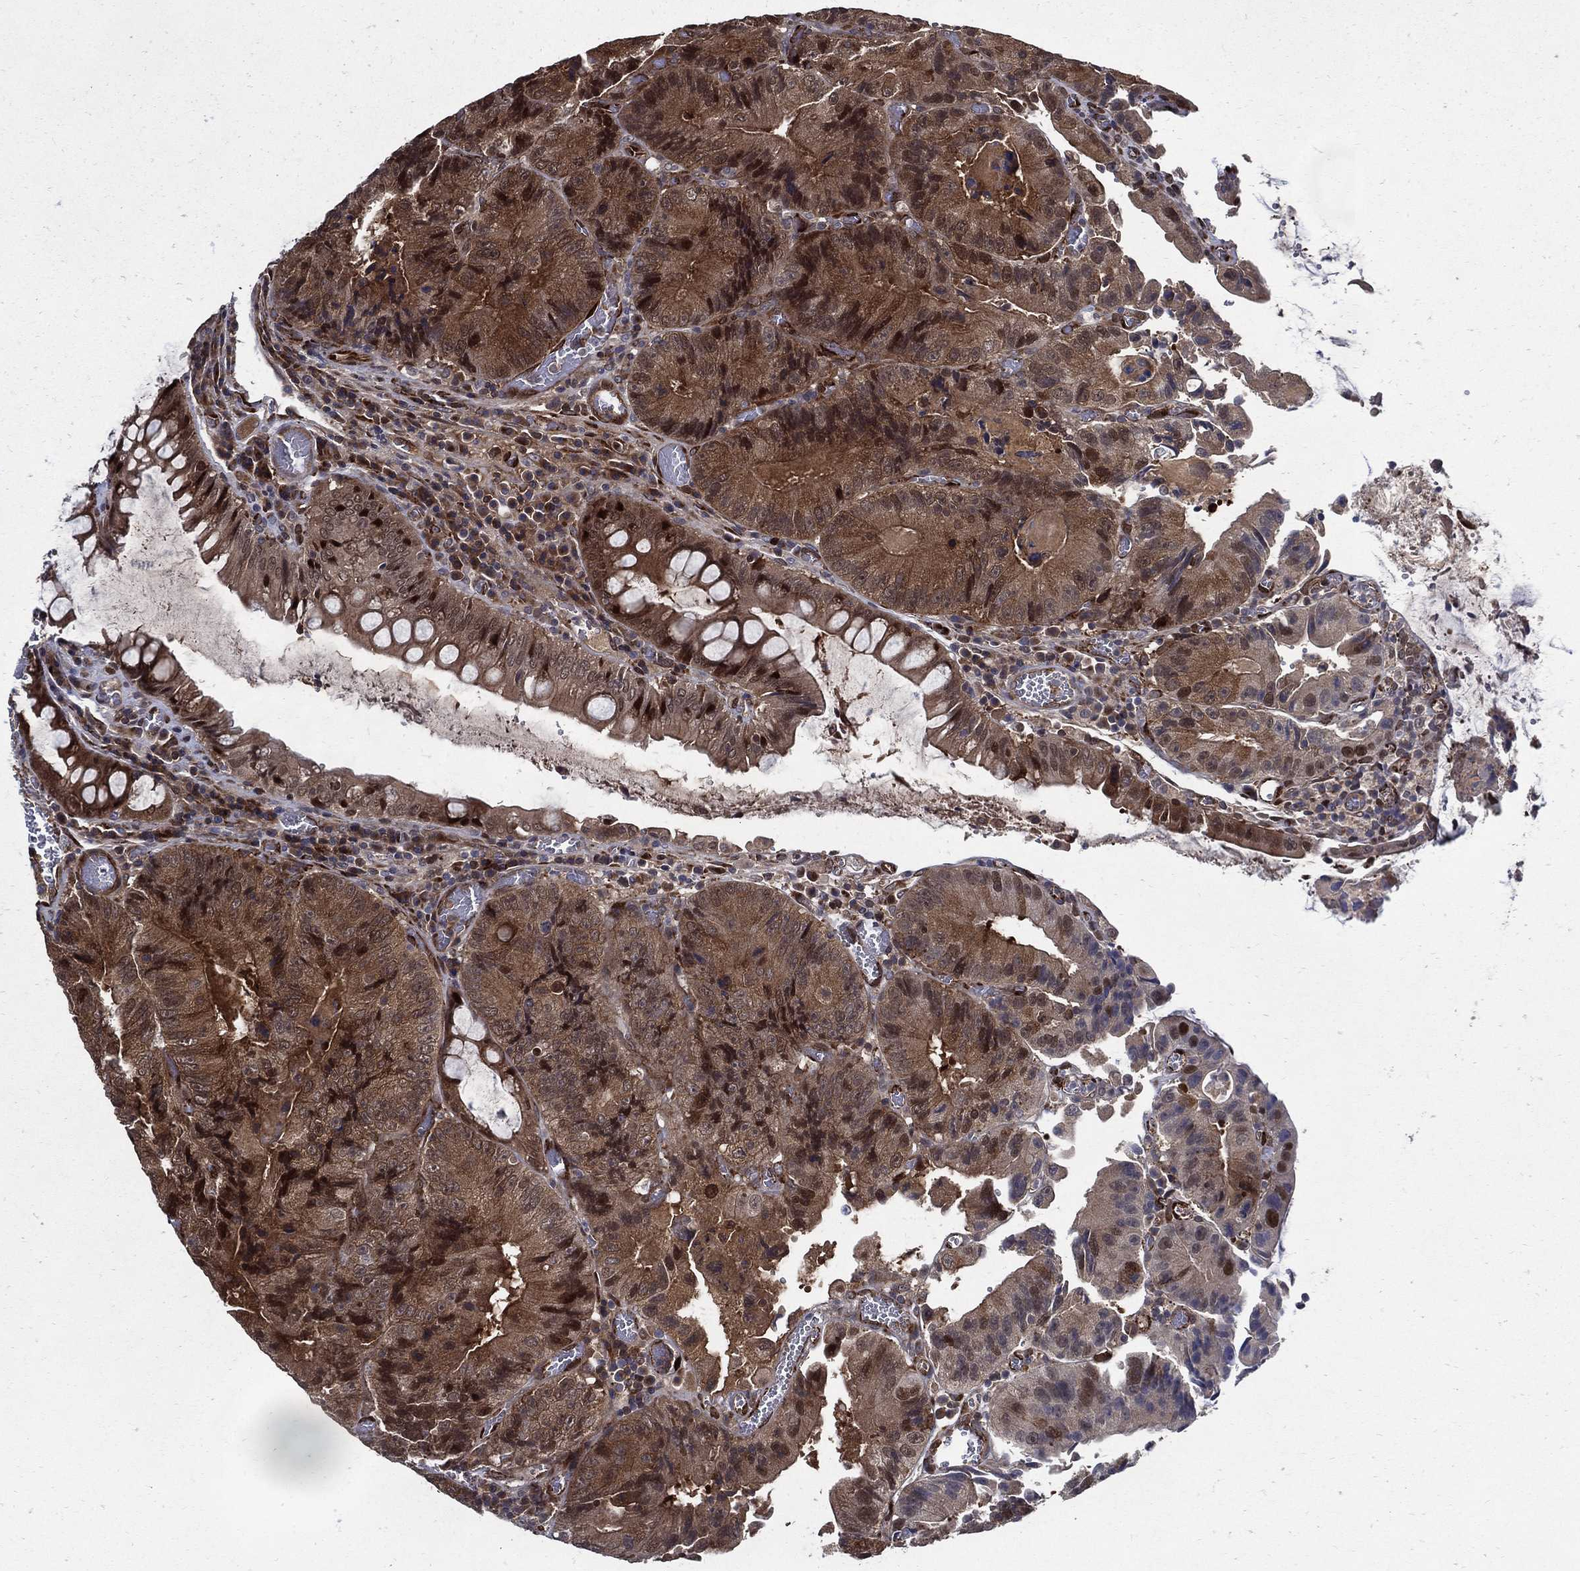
{"staining": {"intensity": "moderate", "quantity": ">75%", "location": "cytoplasmic/membranous,nuclear"}, "tissue": "colorectal cancer", "cell_type": "Tumor cells", "image_type": "cancer", "snomed": [{"axis": "morphology", "description": "Adenocarcinoma, NOS"}, {"axis": "topography", "description": "Colon"}], "caption": "Protein analysis of adenocarcinoma (colorectal) tissue demonstrates moderate cytoplasmic/membranous and nuclear positivity in approximately >75% of tumor cells.", "gene": "ARHGAP11A", "patient": {"sex": "female", "age": 86}}